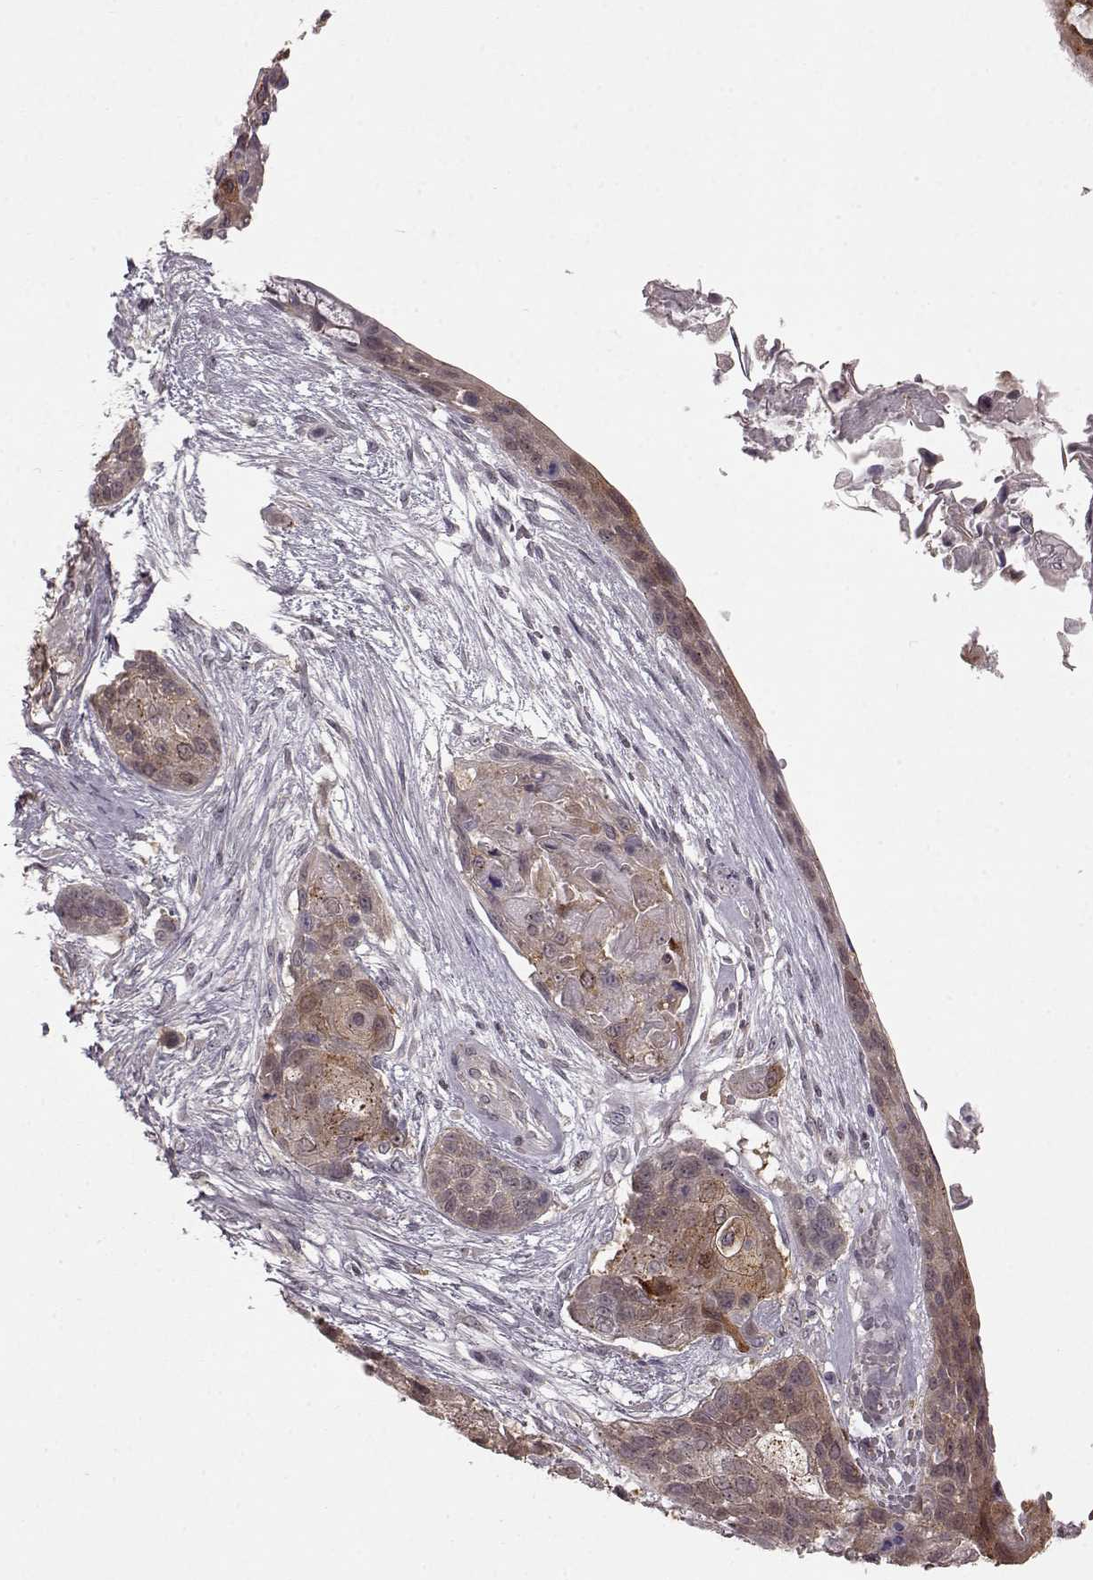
{"staining": {"intensity": "weak", "quantity": "<25%", "location": "cytoplasmic/membranous"}, "tissue": "lung cancer", "cell_type": "Tumor cells", "image_type": "cancer", "snomed": [{"axis": "morphology", "description": "Squamous cell carcinoma, NOS"}, {"axis": "topography", "description": "Lung"}], "caption": "An image of human lung cancer is negative for staining in tumor cells.", "gene": "GSS", "patient": {"sex": "male", "age": 69}}